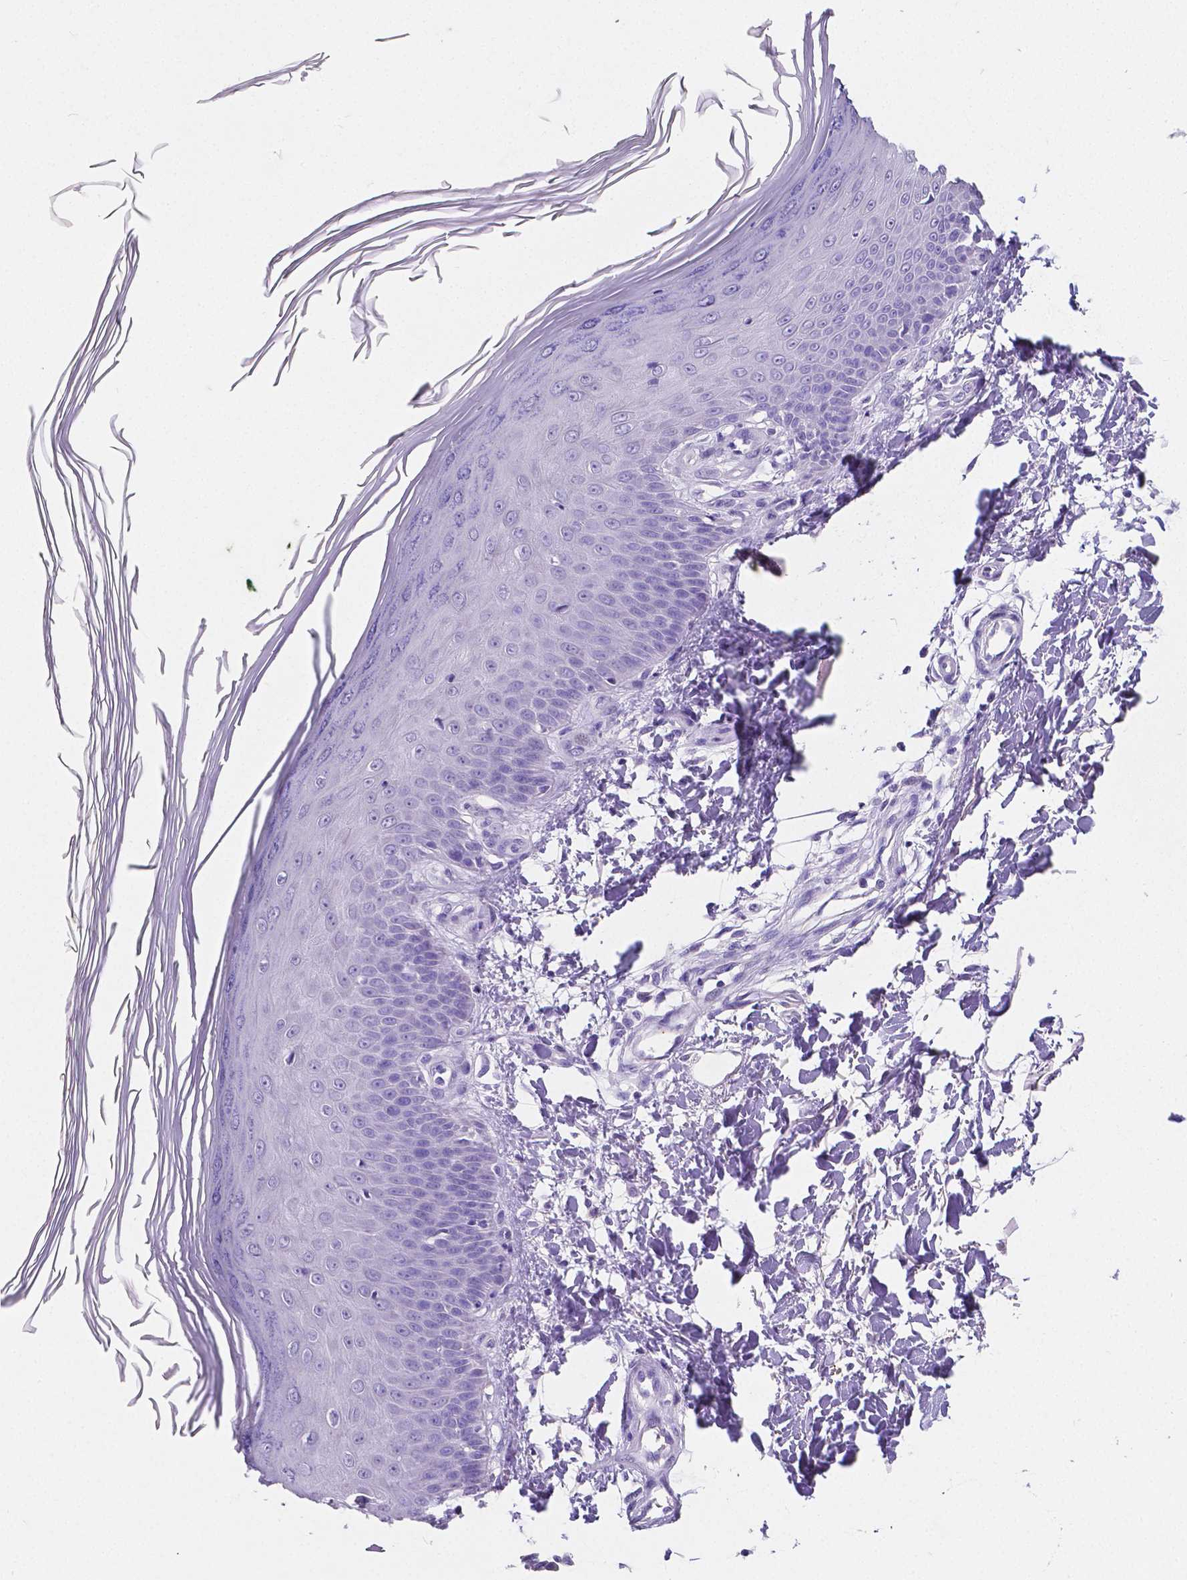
{"staining": {"intensity": "negative", "quantity": "none", "location": "none"}, "tissue": "skin", "cell_type": "Fibroblasts", "image_type": "normal", "snomed": [{"axis": "morphology", "description": "Normal tissue, NOS"}, {"axis": "topography", "description": "Skin"}], "caption": "This histopathology image is of normal skin stained with IHC to label a protein in brown with the nuclei are counter-stained blue. There is no positivity in fibroblasts.", "gene": "SATB2", "patient": {"sex": "female", "age": 62}}